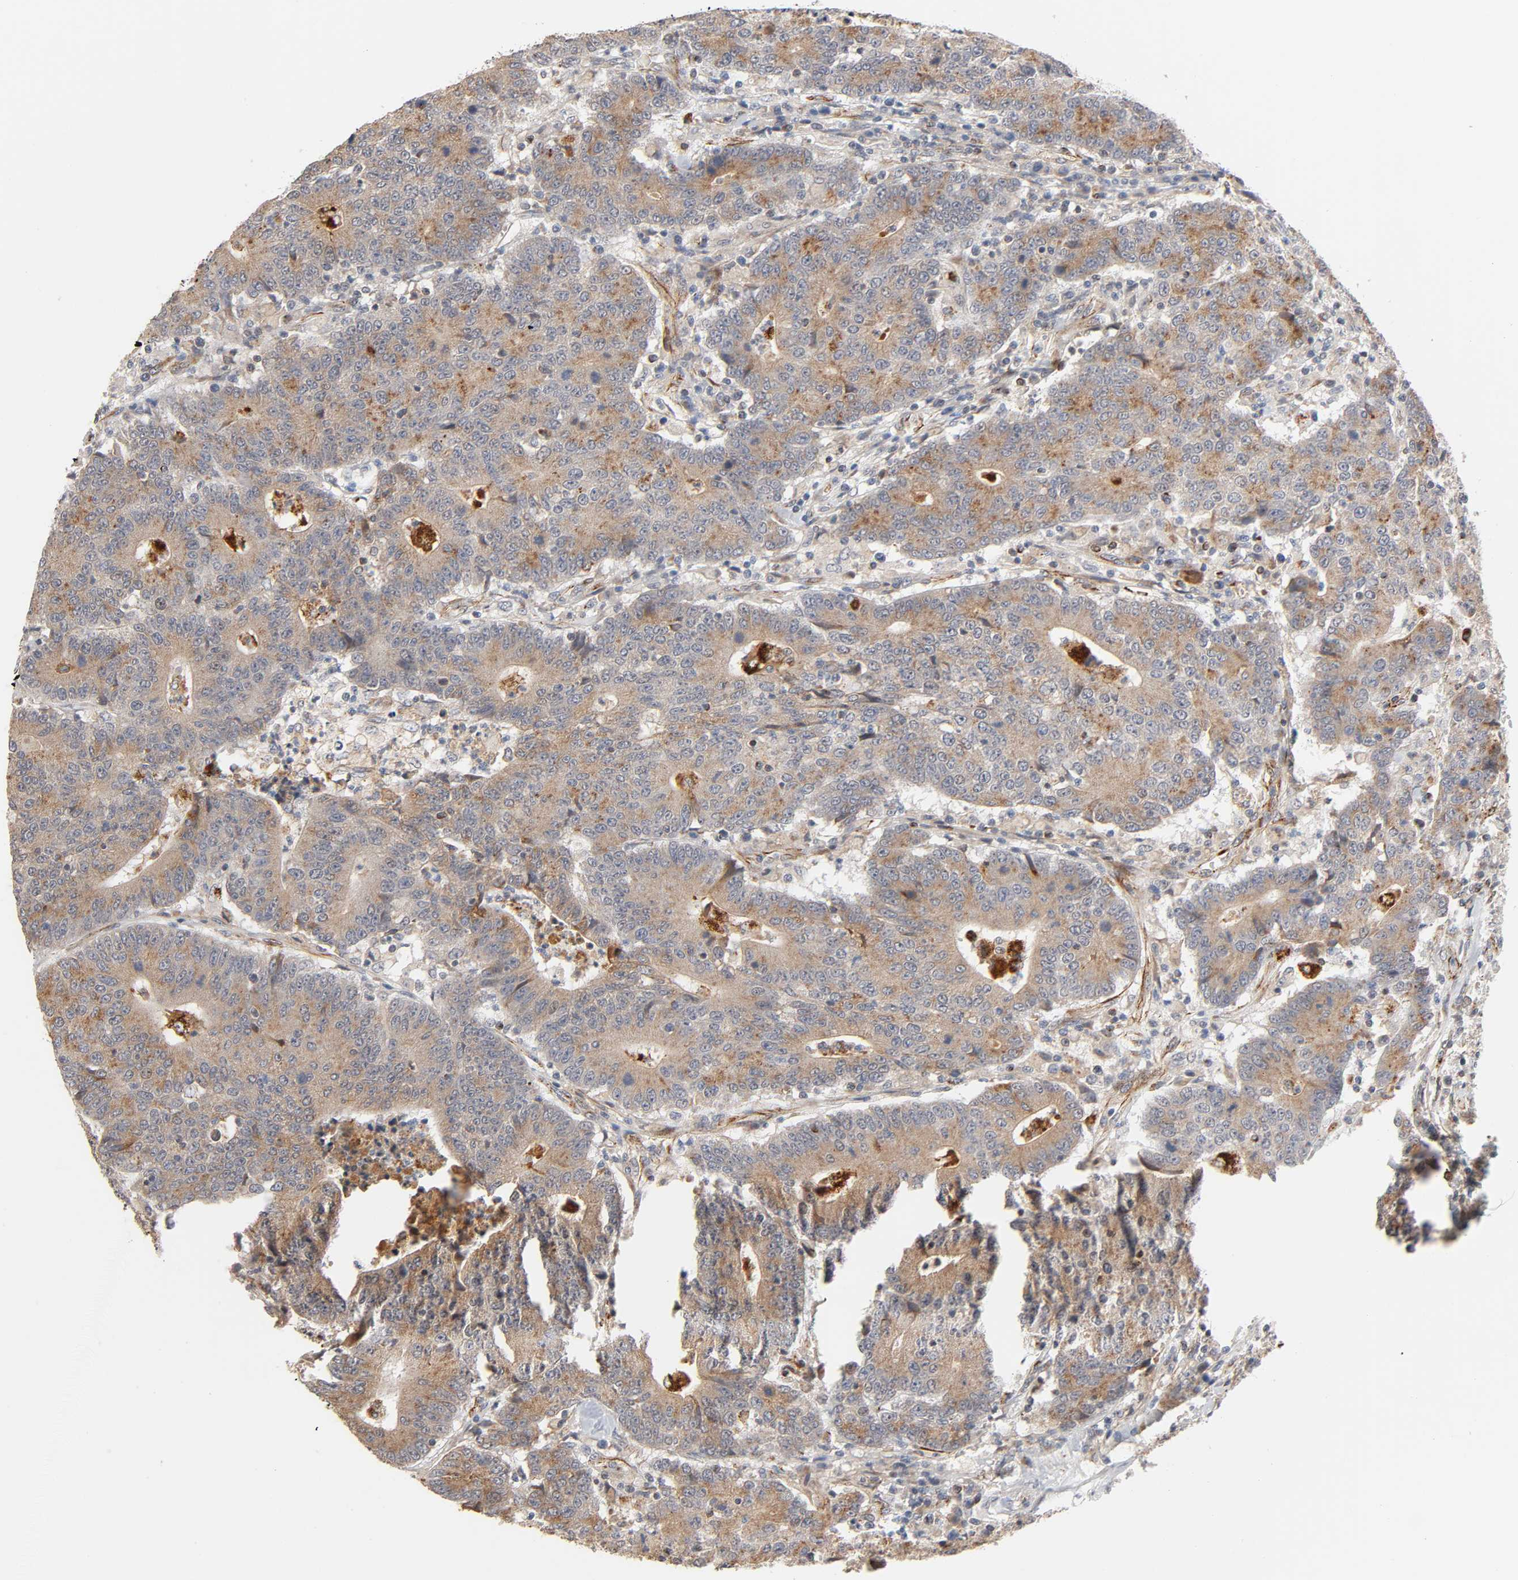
{"staining": {"intensity": "moderate", "quantity": ">75%", "location": "cytoplasmic/membranous"}, "tissue": "colorectal cancer", "cell_type": "Tumor cells", "image_type": "cancer", "snomed": [{"axis": "morphology", "description": "Normal tissue, NOS"}, {"axis": "morphology", "description": "Adenocarcinoma, NOS"}, {"axis": "topography", "description": "Colon"}], "caption": "Colorectal cancer (adenocarcinoma) stained with immunohistochemistry (IHC) displays moderate cytoplasmic/membranous positivity in approximately >75% of tumor cells.", "gene": "REEP6", "patient": {"sex": "female", "age": 75}}